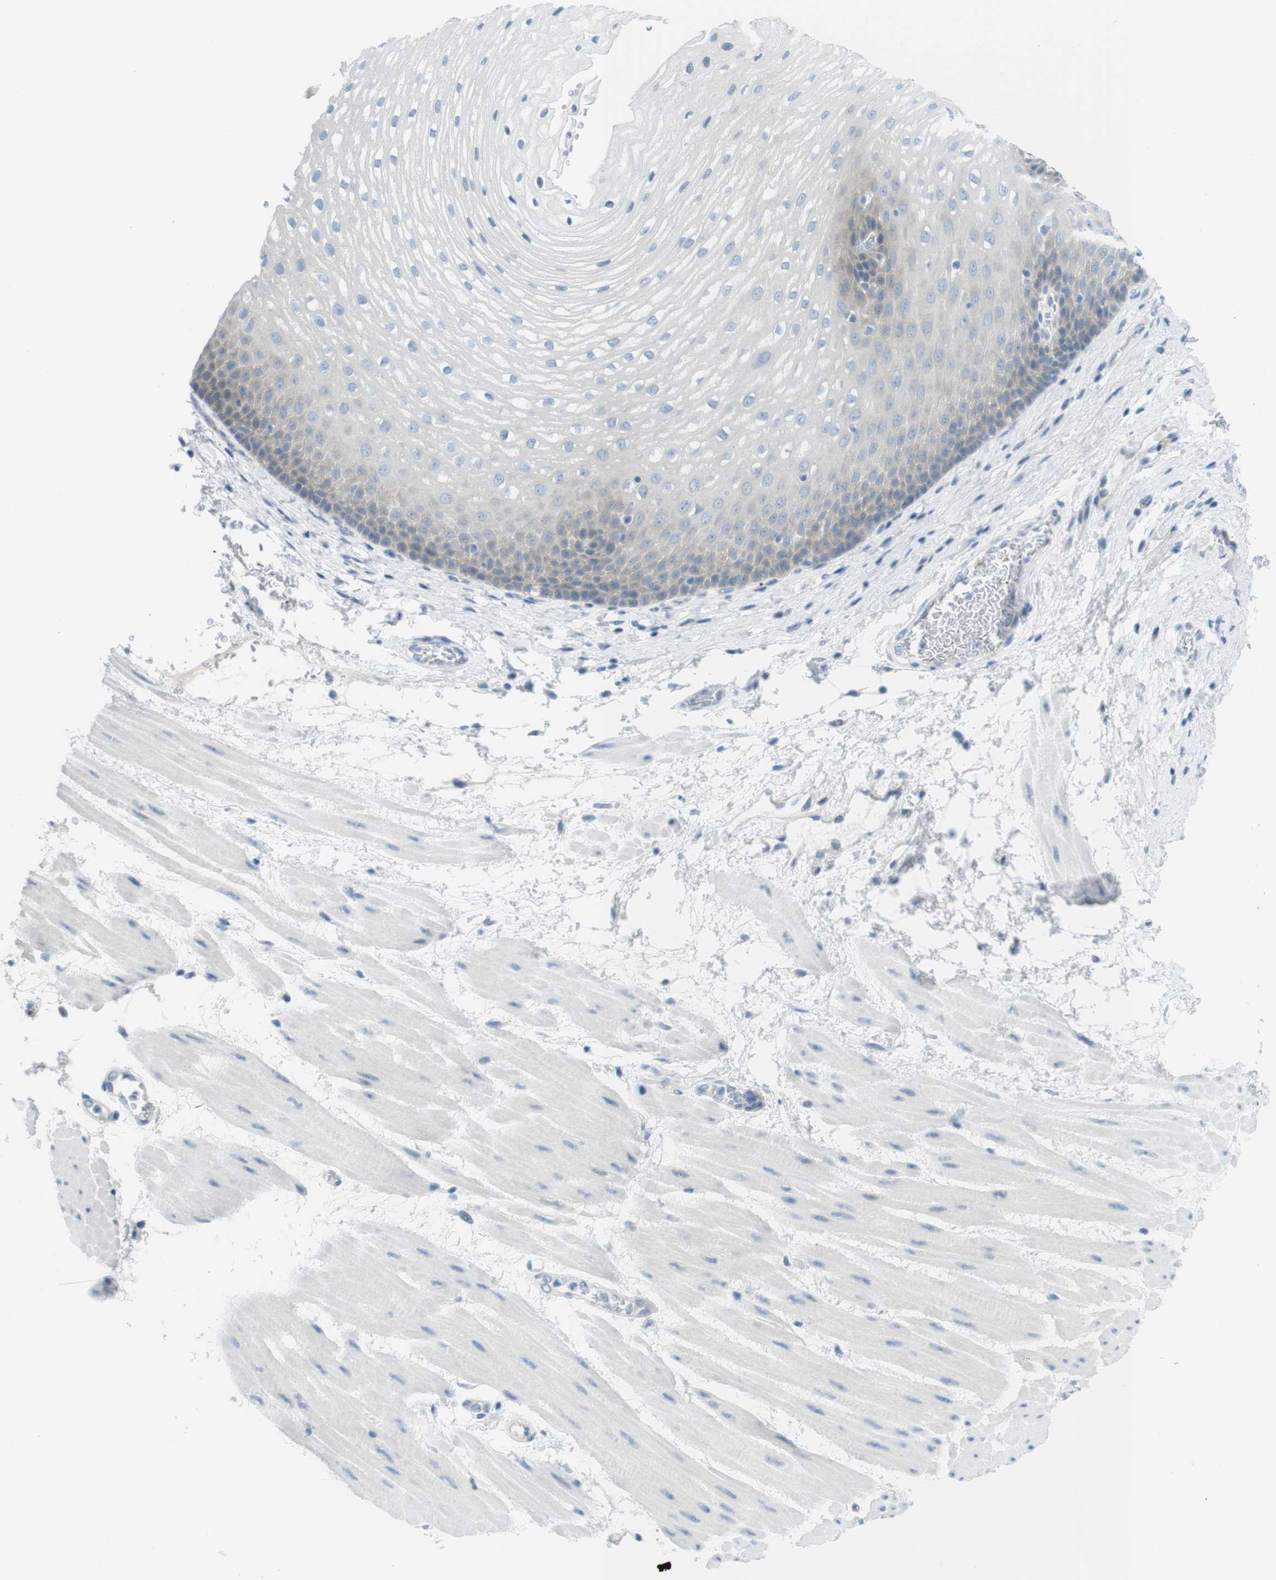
{"staining": {"intensity": "weak", "quantity": "25%-75%", "location": "cytoplasmic/membranous"}, "tissue": "esophagus", "cell_type": "Squamous epithelial cells", "image_type": "normal", "snomed": [{"axis": "morphology", "description": "Normal tissue, NOS"}, {"axis": "topography", "description": "Esophagus"}], "caption": "Squamous epithelial cells show weak cytoplasmic/membranous positivity in approximately 25%-75% of cells in unremarkable esophagus. The staining was performed using DAB (3,3'-diaminobenzidine) to visualize the protein expression in brown, while the nuclei were stained in blue with hematoxylin (Magnification: 20x).", "gene": "CASP2", "patient": {"sex": "male", "age": 48}}